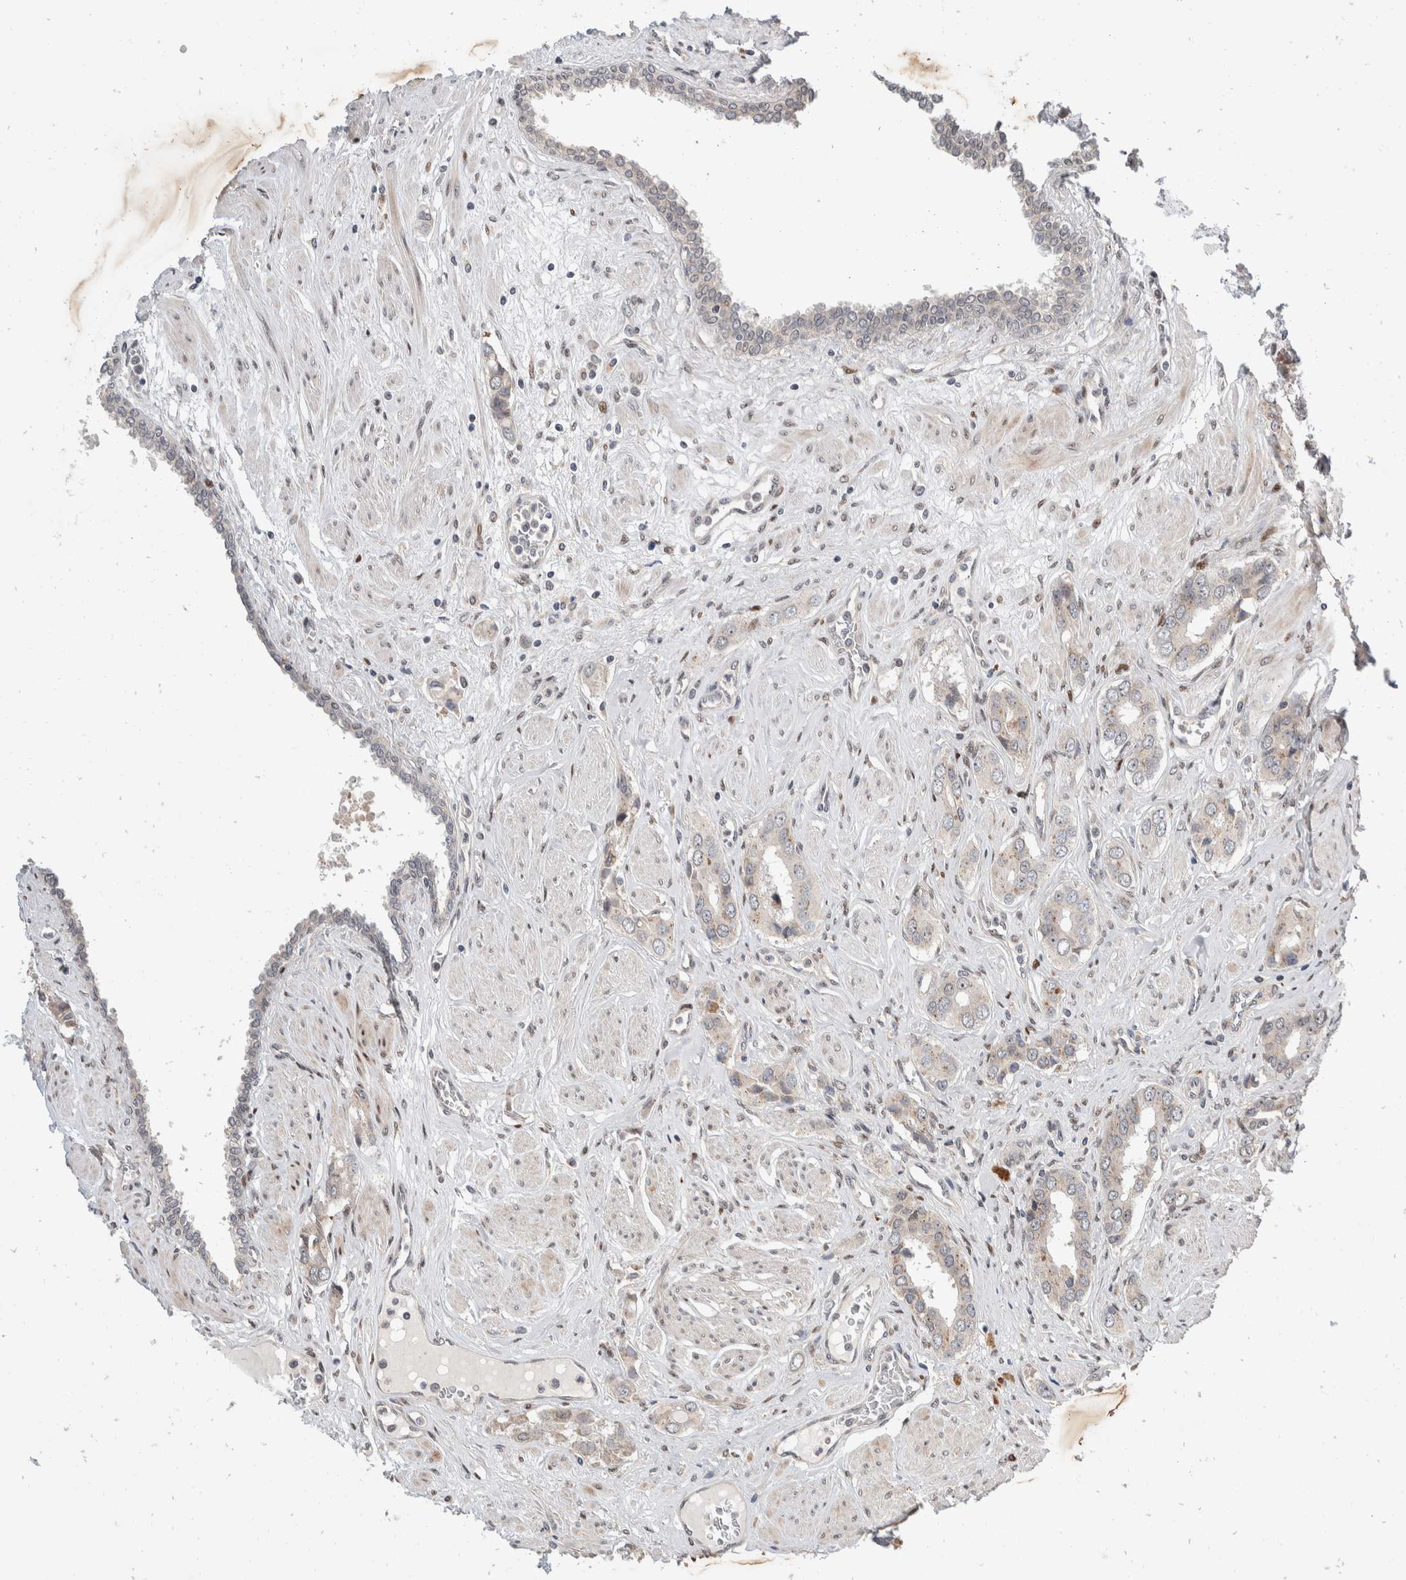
{"staining": {"intensity": "weak", "quantity": "<25%", "location": "cytoplasmic/membranous"}, "tissue": "prostate cancer", "cell_type": "Tumor cells", "image_type": "cancer", "snomed": [{"axis": "morphology", "description": "Adenocarcinoma, High grade"}, {"axis": "topography", "description": "Prostate"}], "caption": "Human prostate cancer (adenocarcinoma (high-grade)) stained for a protein using IHC exhibits no positivity in tumor cells.", "gene": "ZNF703", "patient": {"sex": "male", "age": 52}}